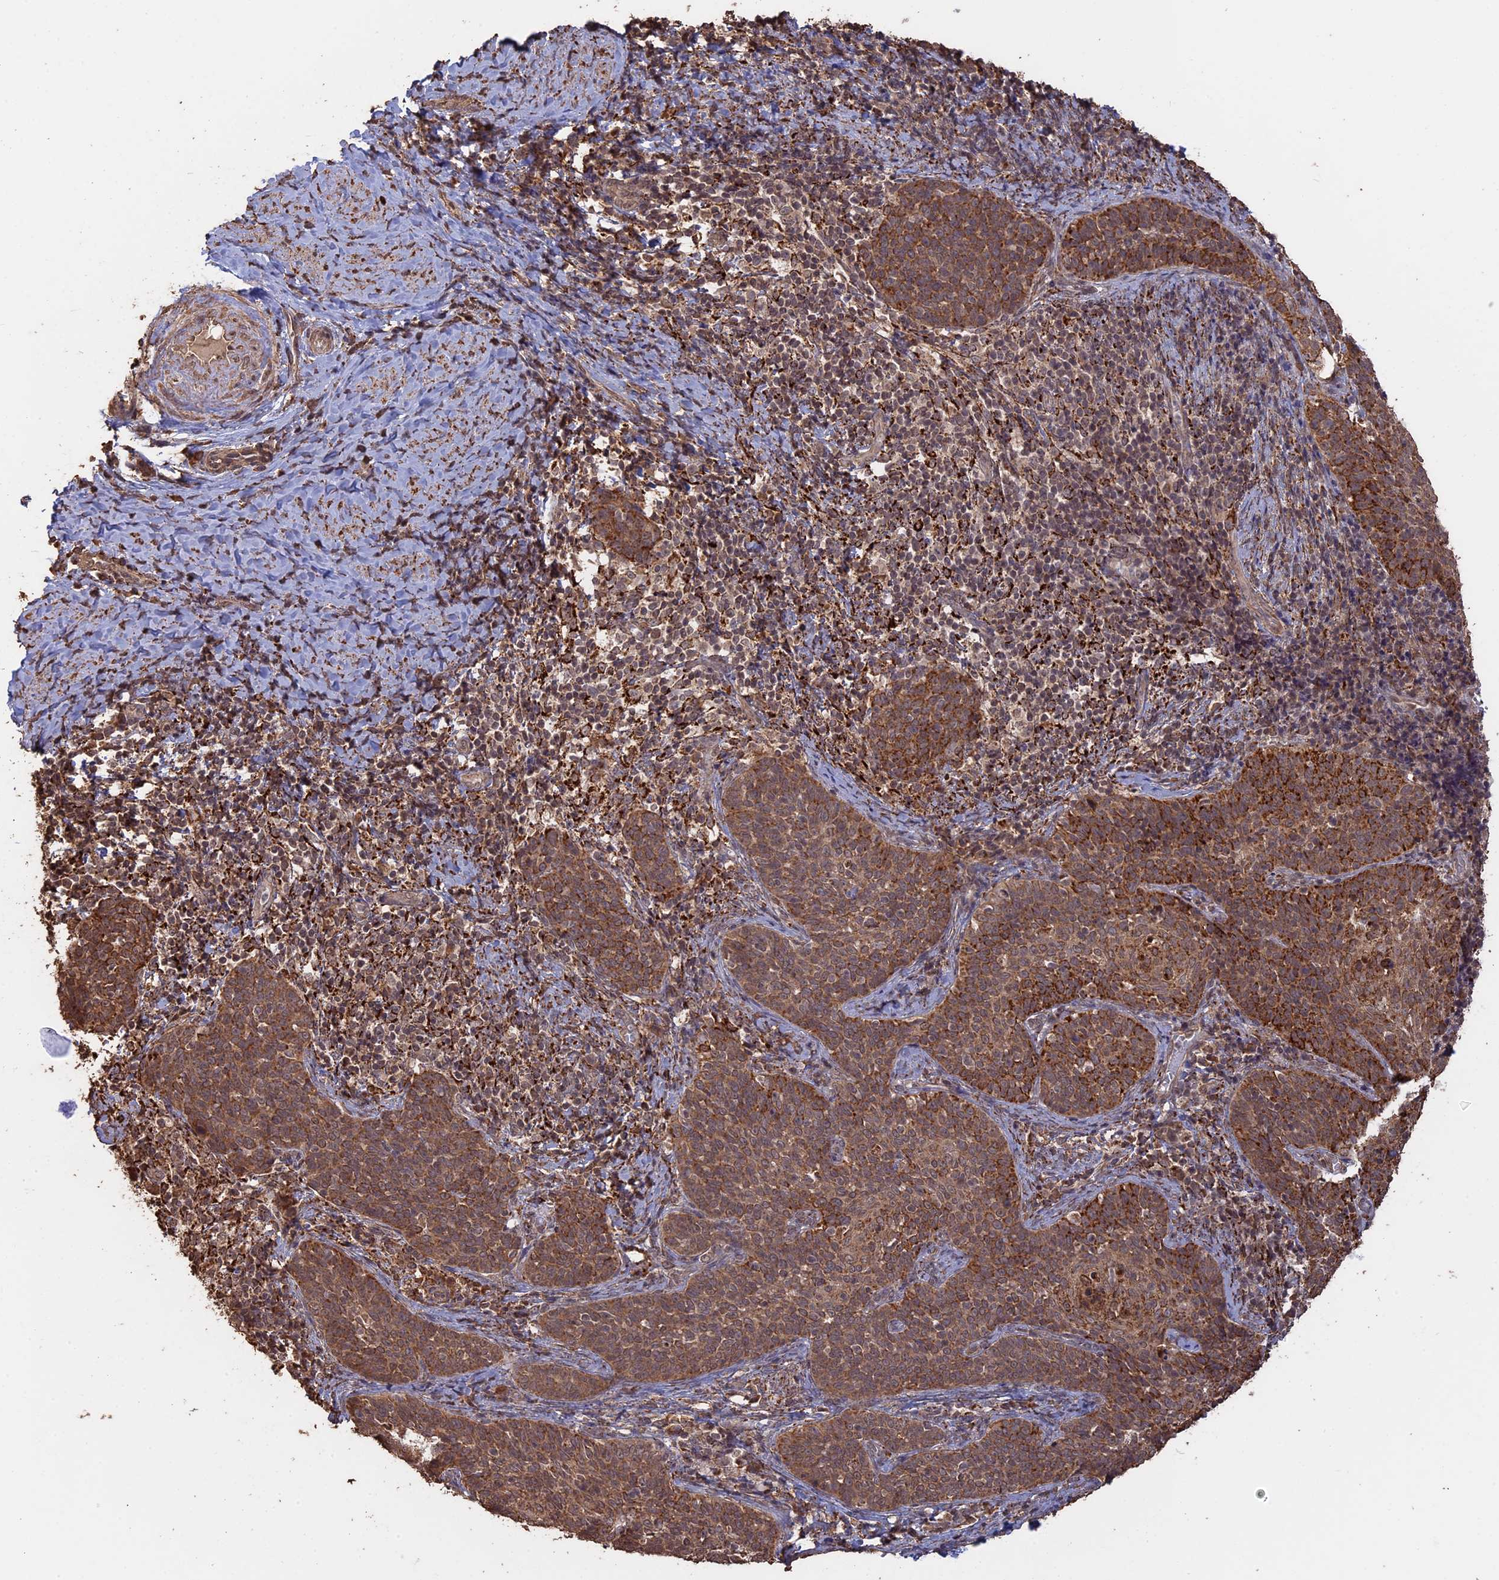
{"staining": {"intensity": "strong", "quantity": ">75%", "location": "cytoplasmic/membranous"}, "tissue": "cervical cancer", "cell_type": "Tumor cells", "image_type": "cancer", "snomed": [{"axis": "morphology", "description": "Normal tissue, NOS"}, {"axis": "morphology", "description": "Squamous cell carcinoma, NOS"}, {"axis": "topography", "description": "Cervix"}], "caption": "This is a photomicrograph of immunohistochemistry staining of cervical cancer (squamous cell carcinoma), which shows strong expression in the cytoplasmic/membranous of tumor cells.", "gene": "FAM210B", "patient": {"sex": "female", "age": 39}}